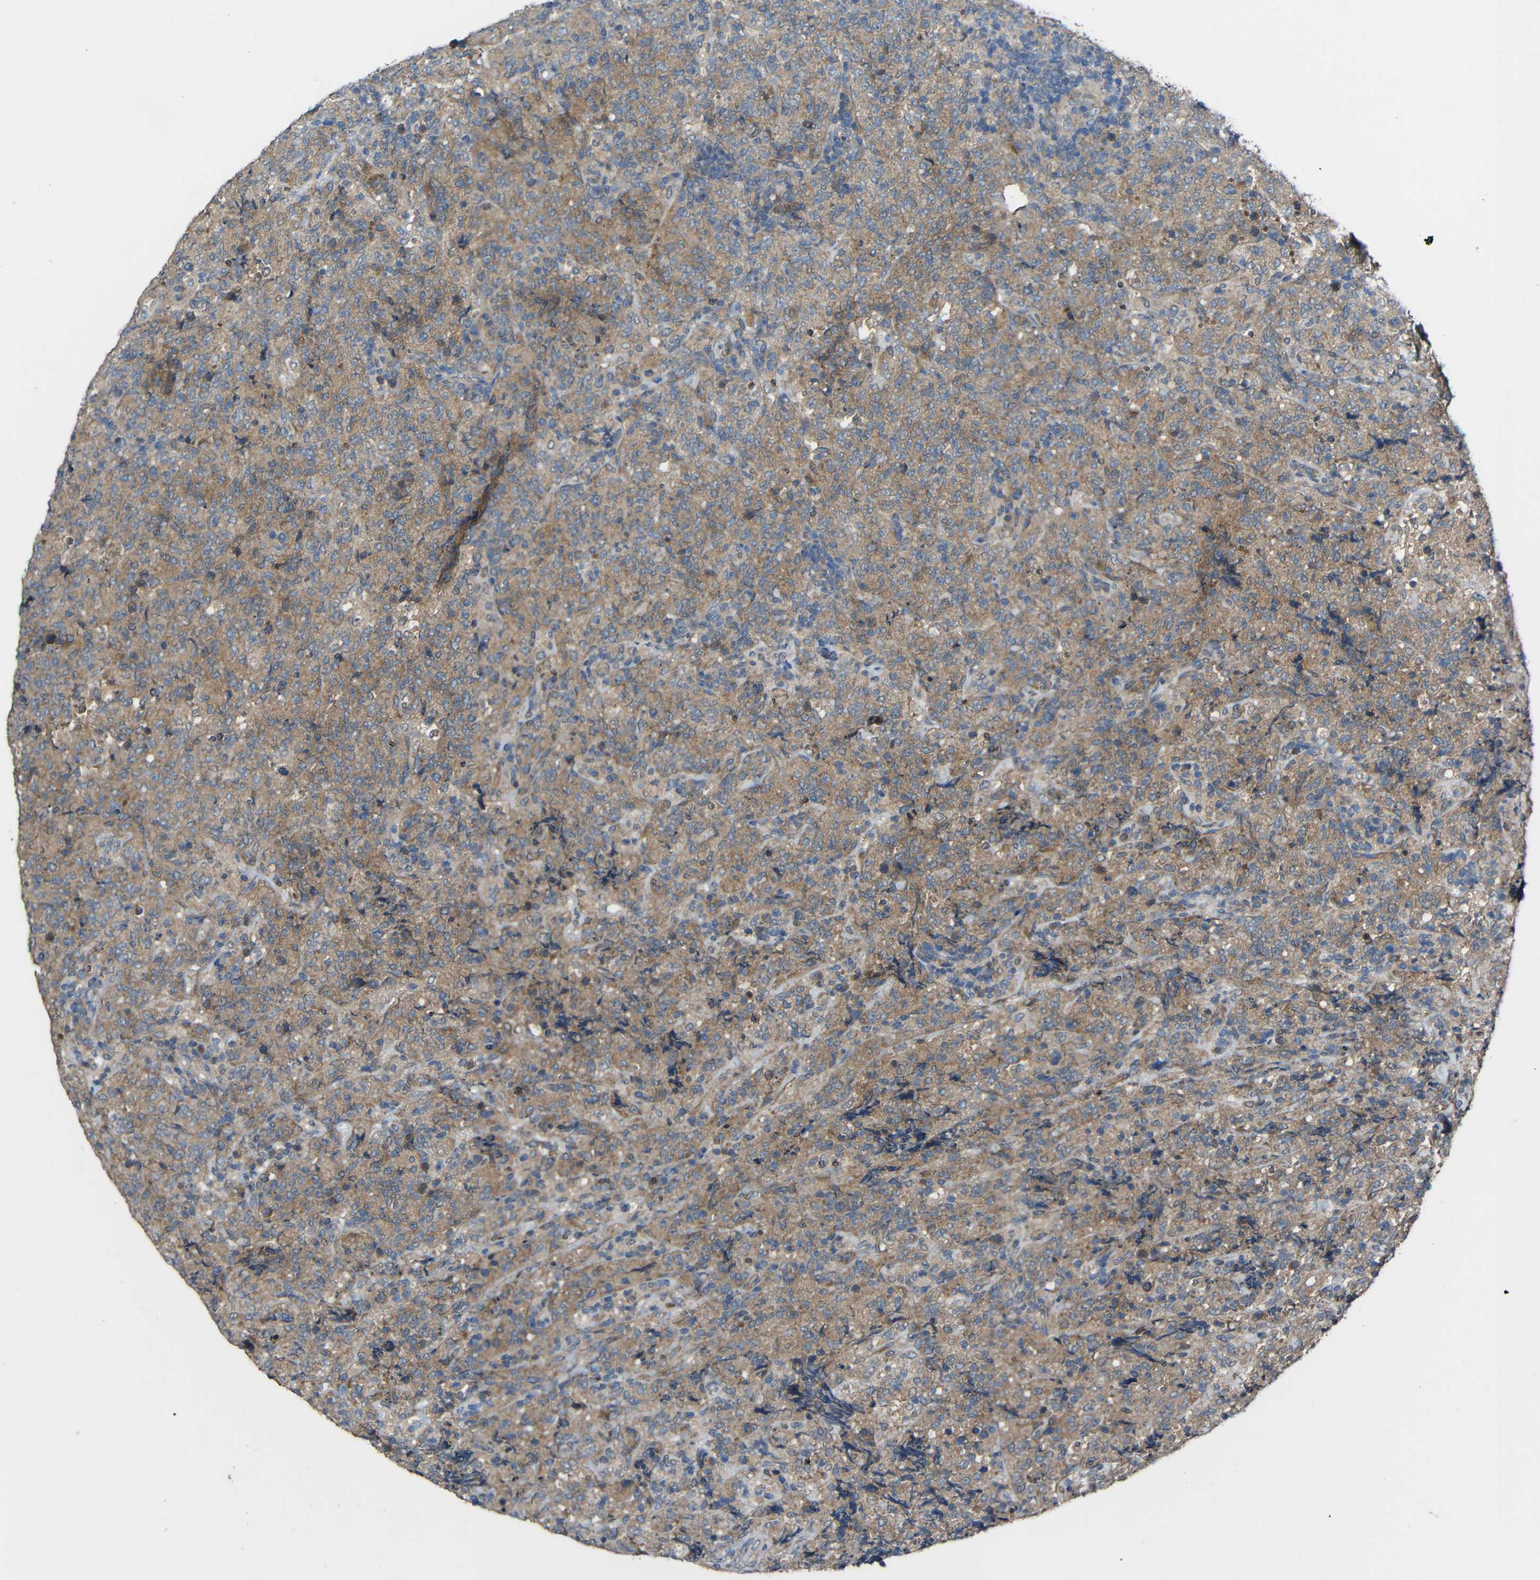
{"staining": {"intensity": "moderate", "quantity": ">75%", "location": "cytoplasmic/membranous"}, "tissue": "lymphoma", "cell_type": "Tumor cells", "image_type": "cancer", "snomed": [{"axis": "morphology", "description": "Malignant lymphoma, non-Hodgkin's type, High grade"}, {"axis": "topography", "description": "Tonsil"}], "caption": "High-grade malignant lymphoma, non-Hodgkin's type stained with a protein marker shows moderate staining in tumor cells.", "gene": "CHST9", "patient": {"sex": "female", "age": 36}}